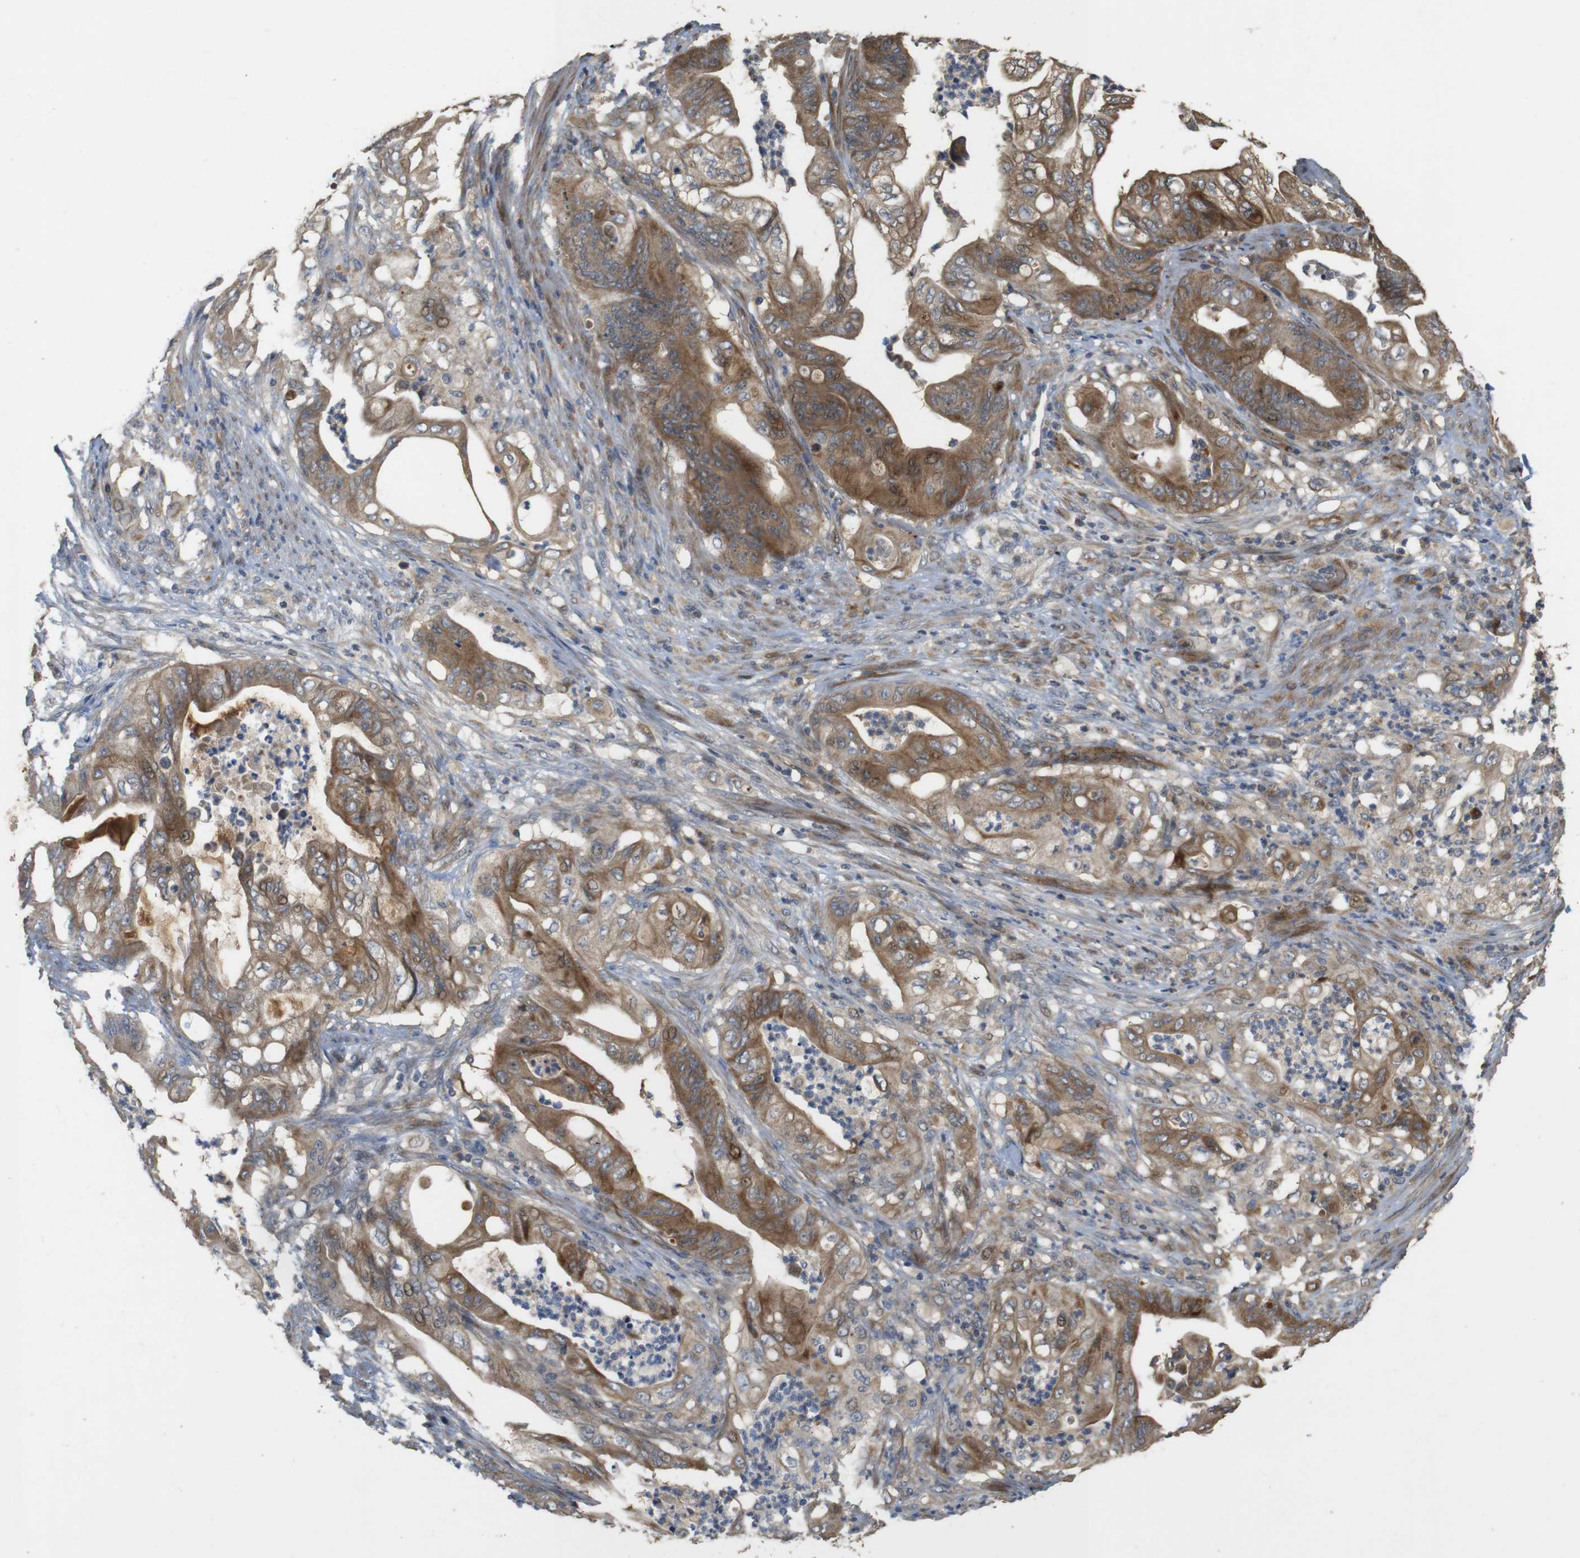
{"staining": {"intensity": "moderate", "quantity": ">75%", "location": "cytoplasmic/membranous,nuclear"}, "tissue": "stomach cancer", "cell_type": "Tumor cells", "image_type": "cancer", "snomed": [{"axis": "morphology", "description": "Adenocarcinoma, NOS"}, {"axis": "topography", "description": "Stomach"}], "caption": "Stomach cancer stained with IHC shows moderate cytoplasmic/membranous and nuclear staining in approximately >75% of tumor cells.", "gene": "PCDHB10", "patient": {"sex": "female", "age": 73}}